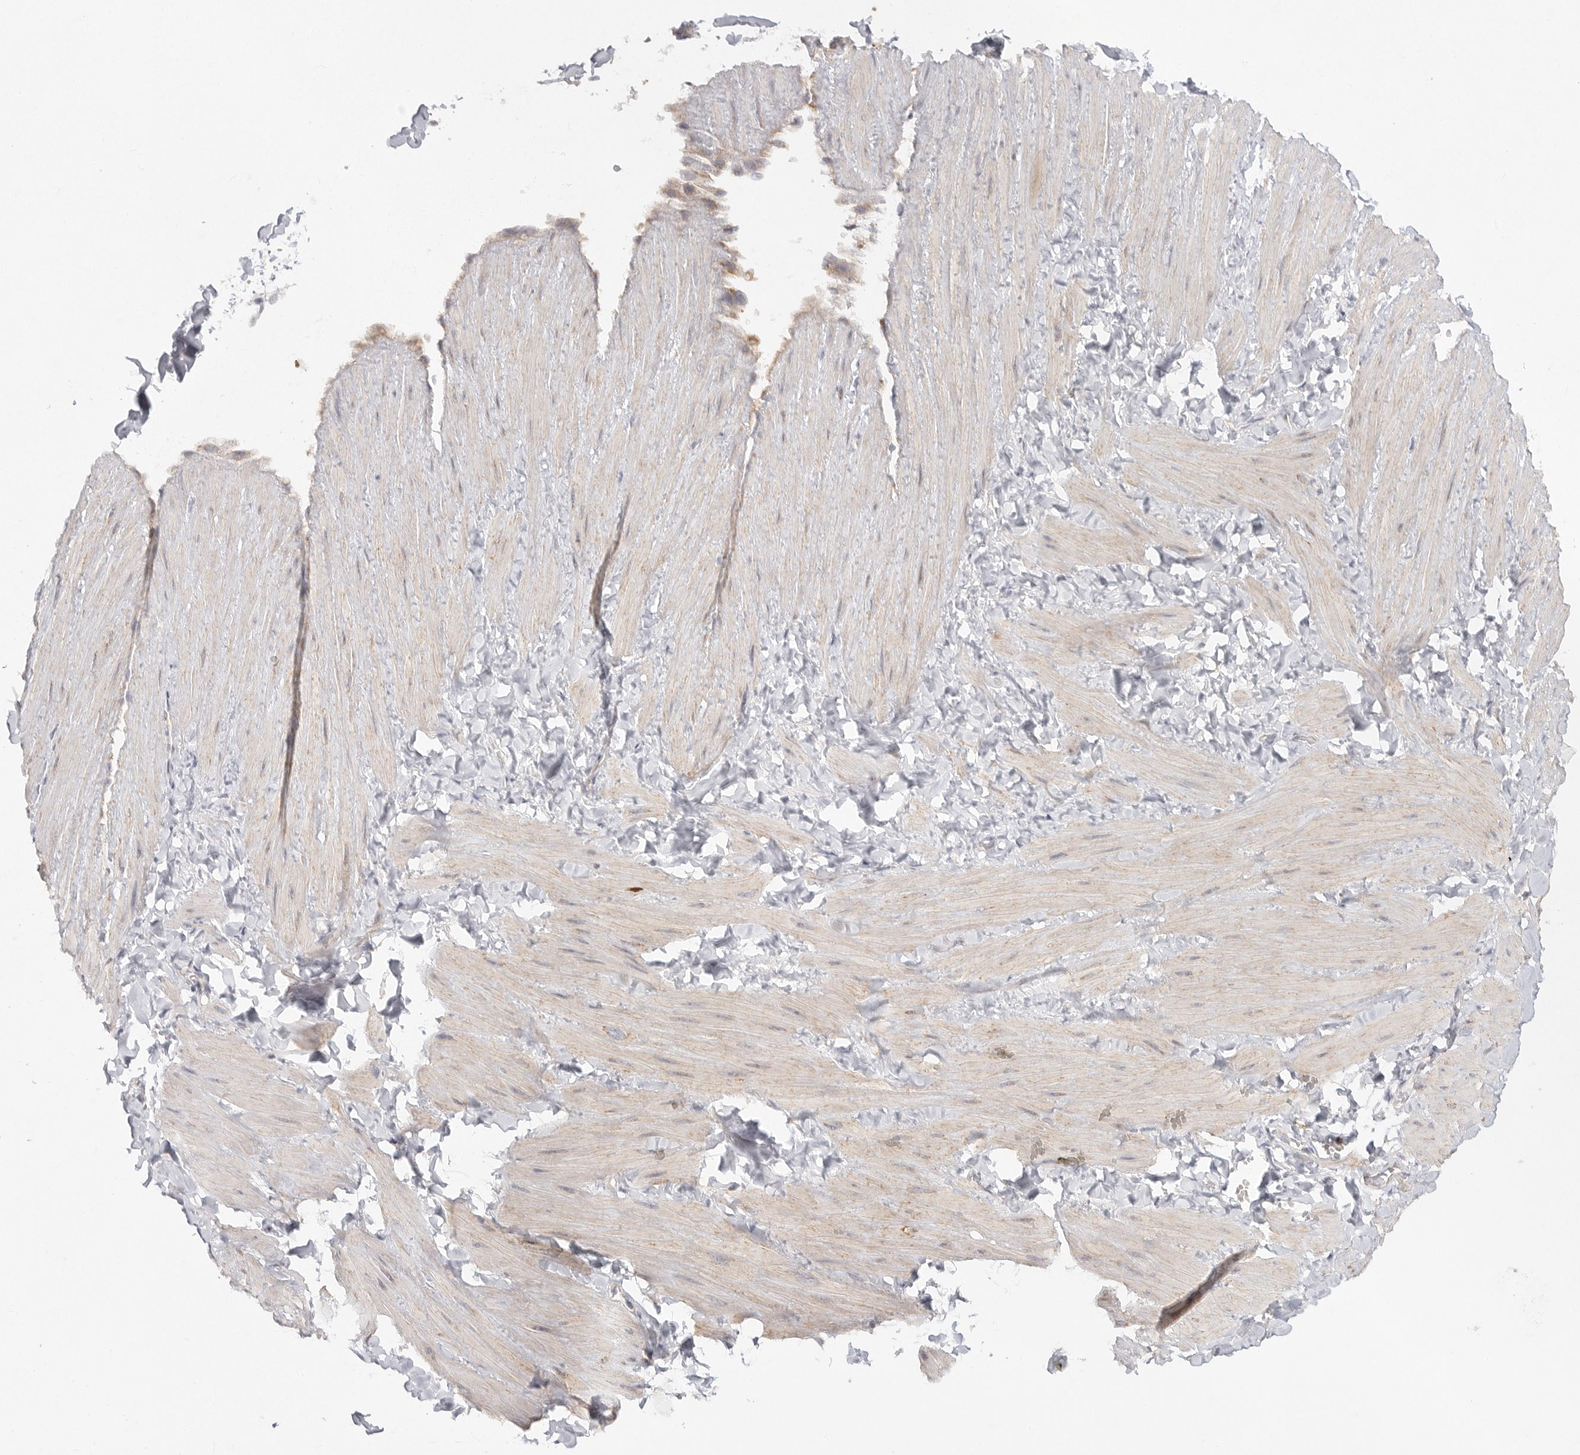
{"staining": {"intensity": "moderate", "quantity": "25%-75%", "location": "cytoplasmic/membranous"}, "tissue": "adipose tissue", "cell_type": "Adipocytes", "image_type": "normal", "snomed": [{"axis": "morphology", "description": "Normal tissue, NOS"}, {"axis": "topography", "description": "Adipose tissue"}, {"axis": "topography", "description": "Vascular tissue"}, {"axis": "topography", "description": "Peripheral nerve tissue"}], "caption": "Benign adipose tissue exhibits moderate cytoplasmic/membranous staining in approximately 25%-75% of adipocytes The protein is stained brown, and the nuclei are stained in blue (DAB IHC with brightfield microscopy, high magnification)..", "gene": "ELP3", "patient": {"sex": "male", "age": 25}}